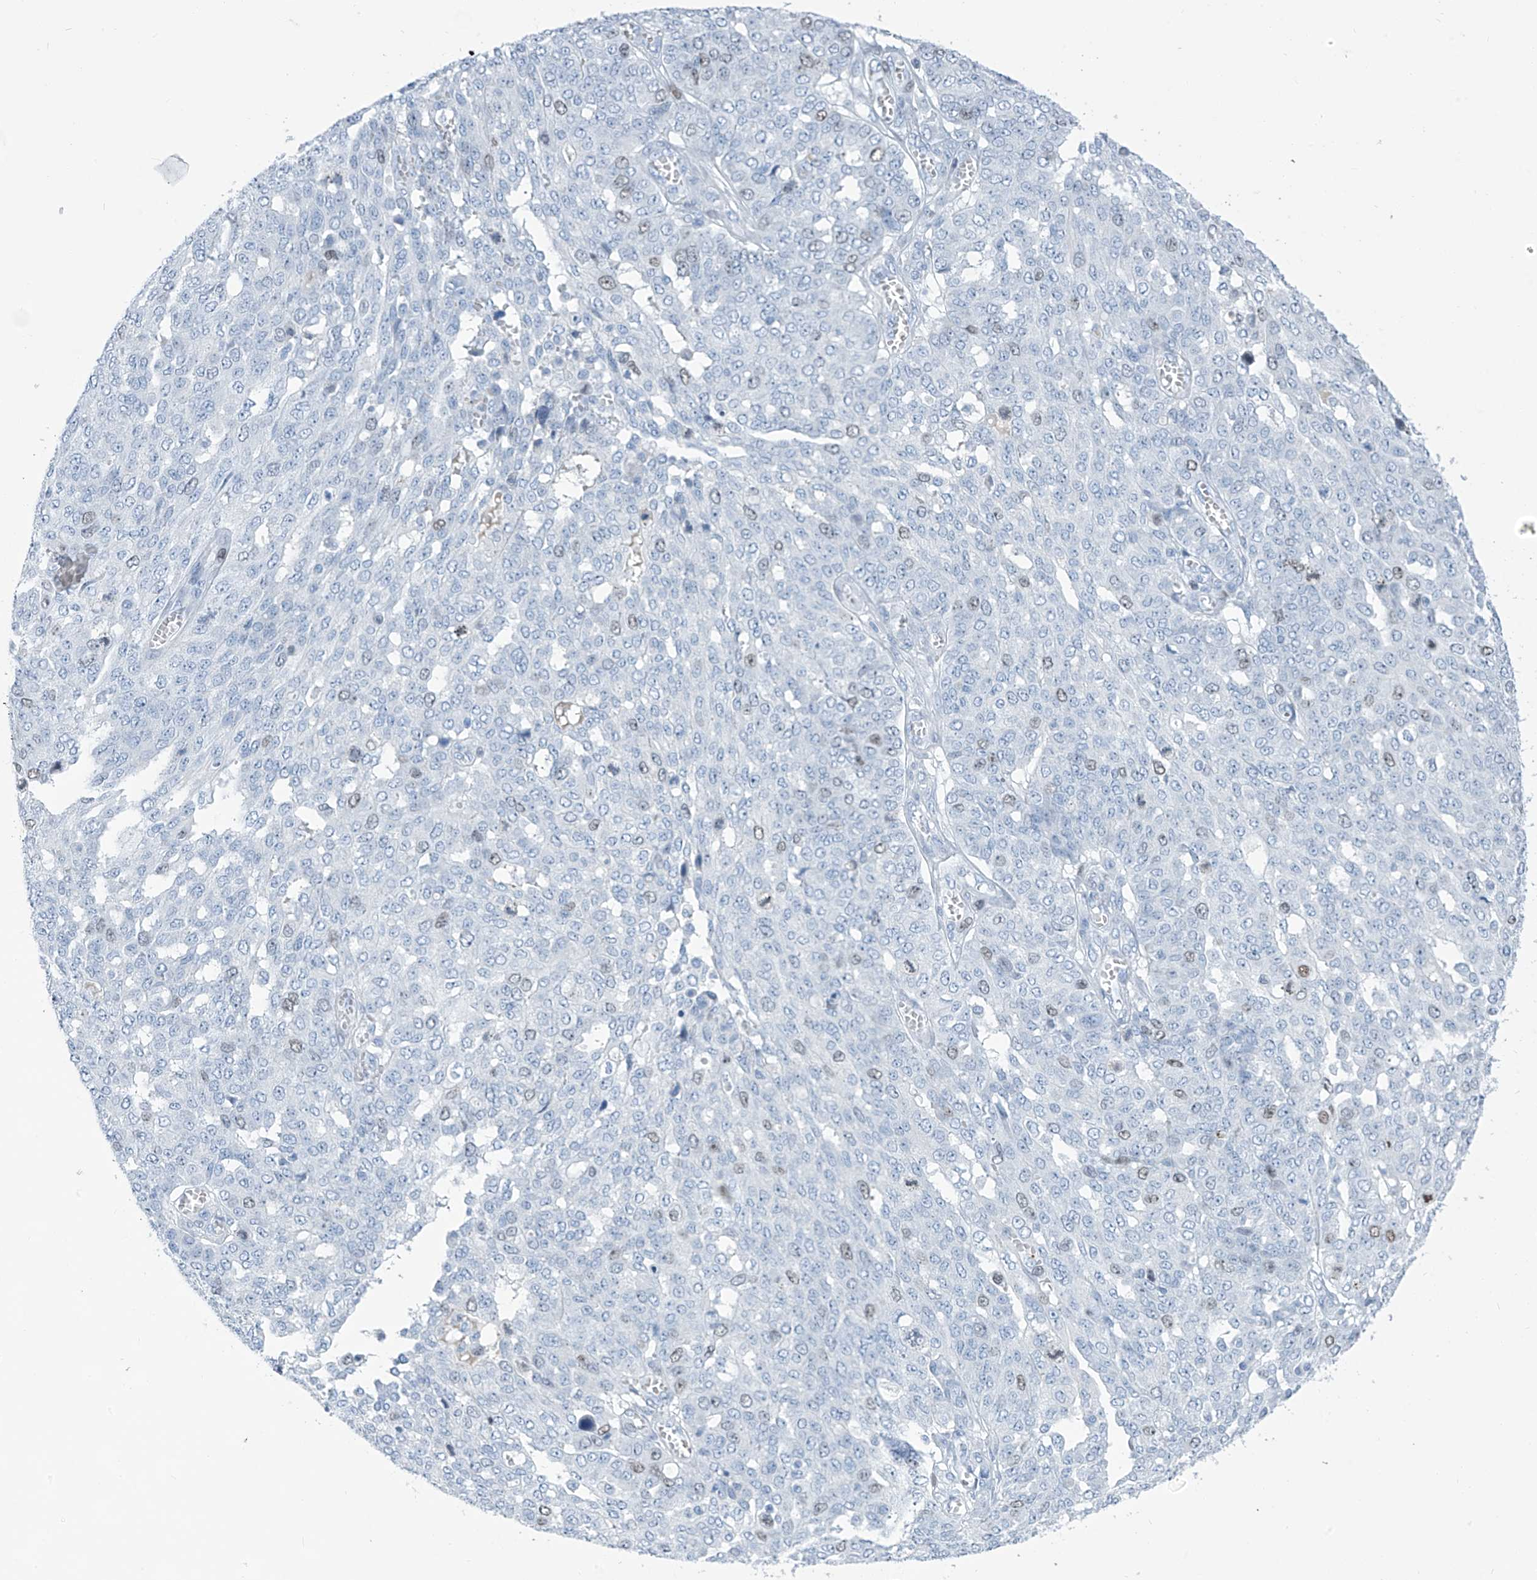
{"staining": {"intensity": "weak", "quantity": "<25%", "location": "nuclear"}, "tissue": "ovarian cancer", "cell_type": "Tumor cells", "image_type": "cancer", "snomed": [{"axis": "morphology", "description": "Cystadenocarcinoma, serous, NOS"}, {"axis": "topography", "description": "Soft tissue"}, {"axis": "topography", "description": "Ovary"}], "caption": "Immunohistochemical staining of ovarian cancer (serous cystadenocarcinoma) exhibits no significant expression in tumor cells.", "gene": "SGO2", "patient": {"sex": "female", "age": 57}}